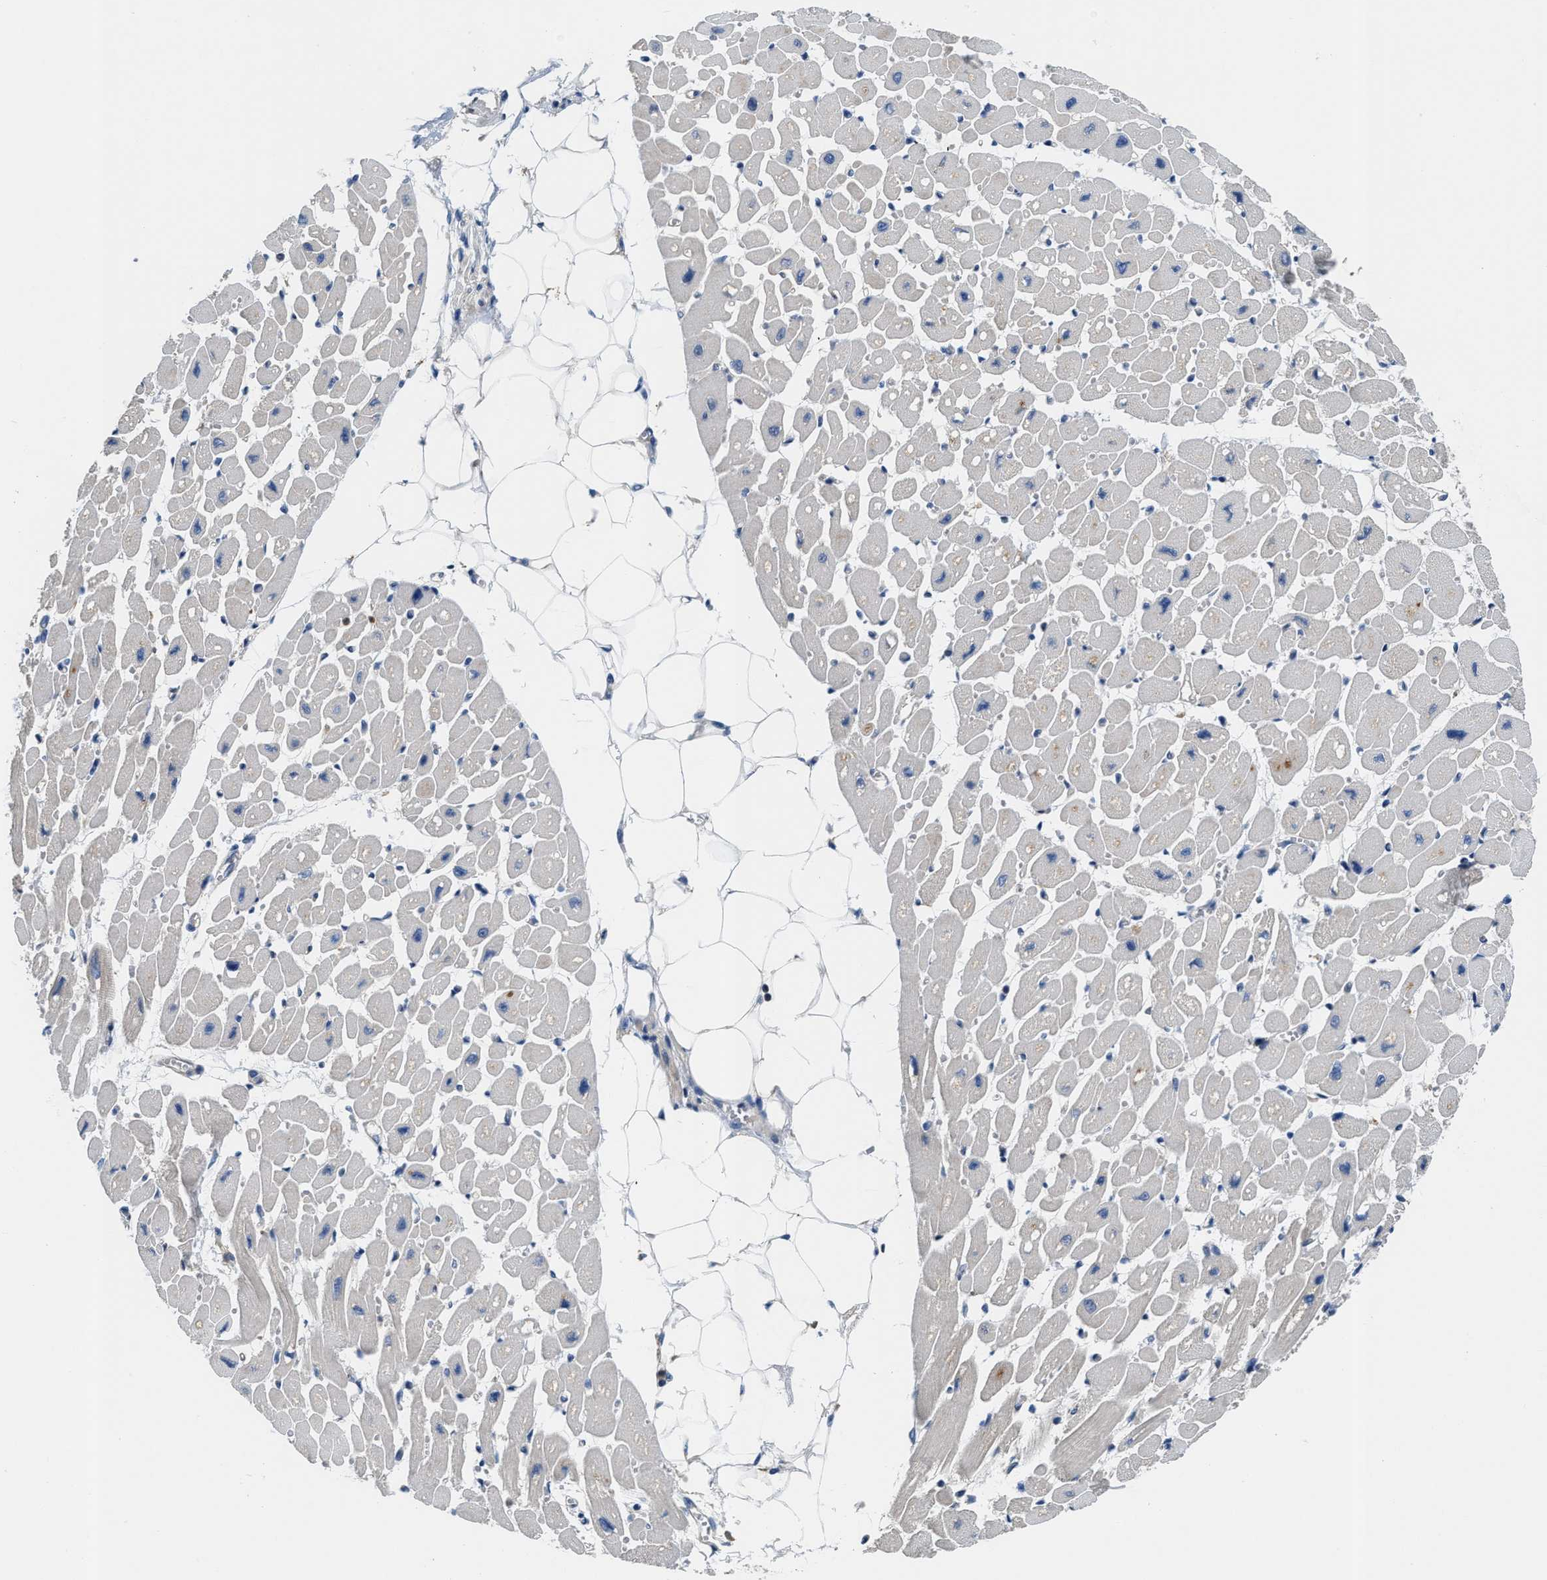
{"staining": {"intensity": "moderate", "quantity": "<25%", "location": "cytoplasmic/membranous"}, "tissue": "heart muscle", "cell_type": "Cardiomyocytes", "image_type": "normal", "snomed": [{"axis": "morphology", "description": "Normal tissue, NOS"}, {"axis": "topography", "description": "Heart"}], "caption": "Immunohistochemistry staining of benign heart muscle, which displays low levels of moderate cytoplasmic/membranous expression in about <25% of cardiomyocytes indicating moderate cytoplasmic/membranous protein expression. The staining was performed using DAB (3,3'-diaminobenzidine) (brown) for protein detection and nuclei were counterstained in hematoxylin (blue).", "gene": "OSTF1", "patient": {"sex": "female", "age": 54}}